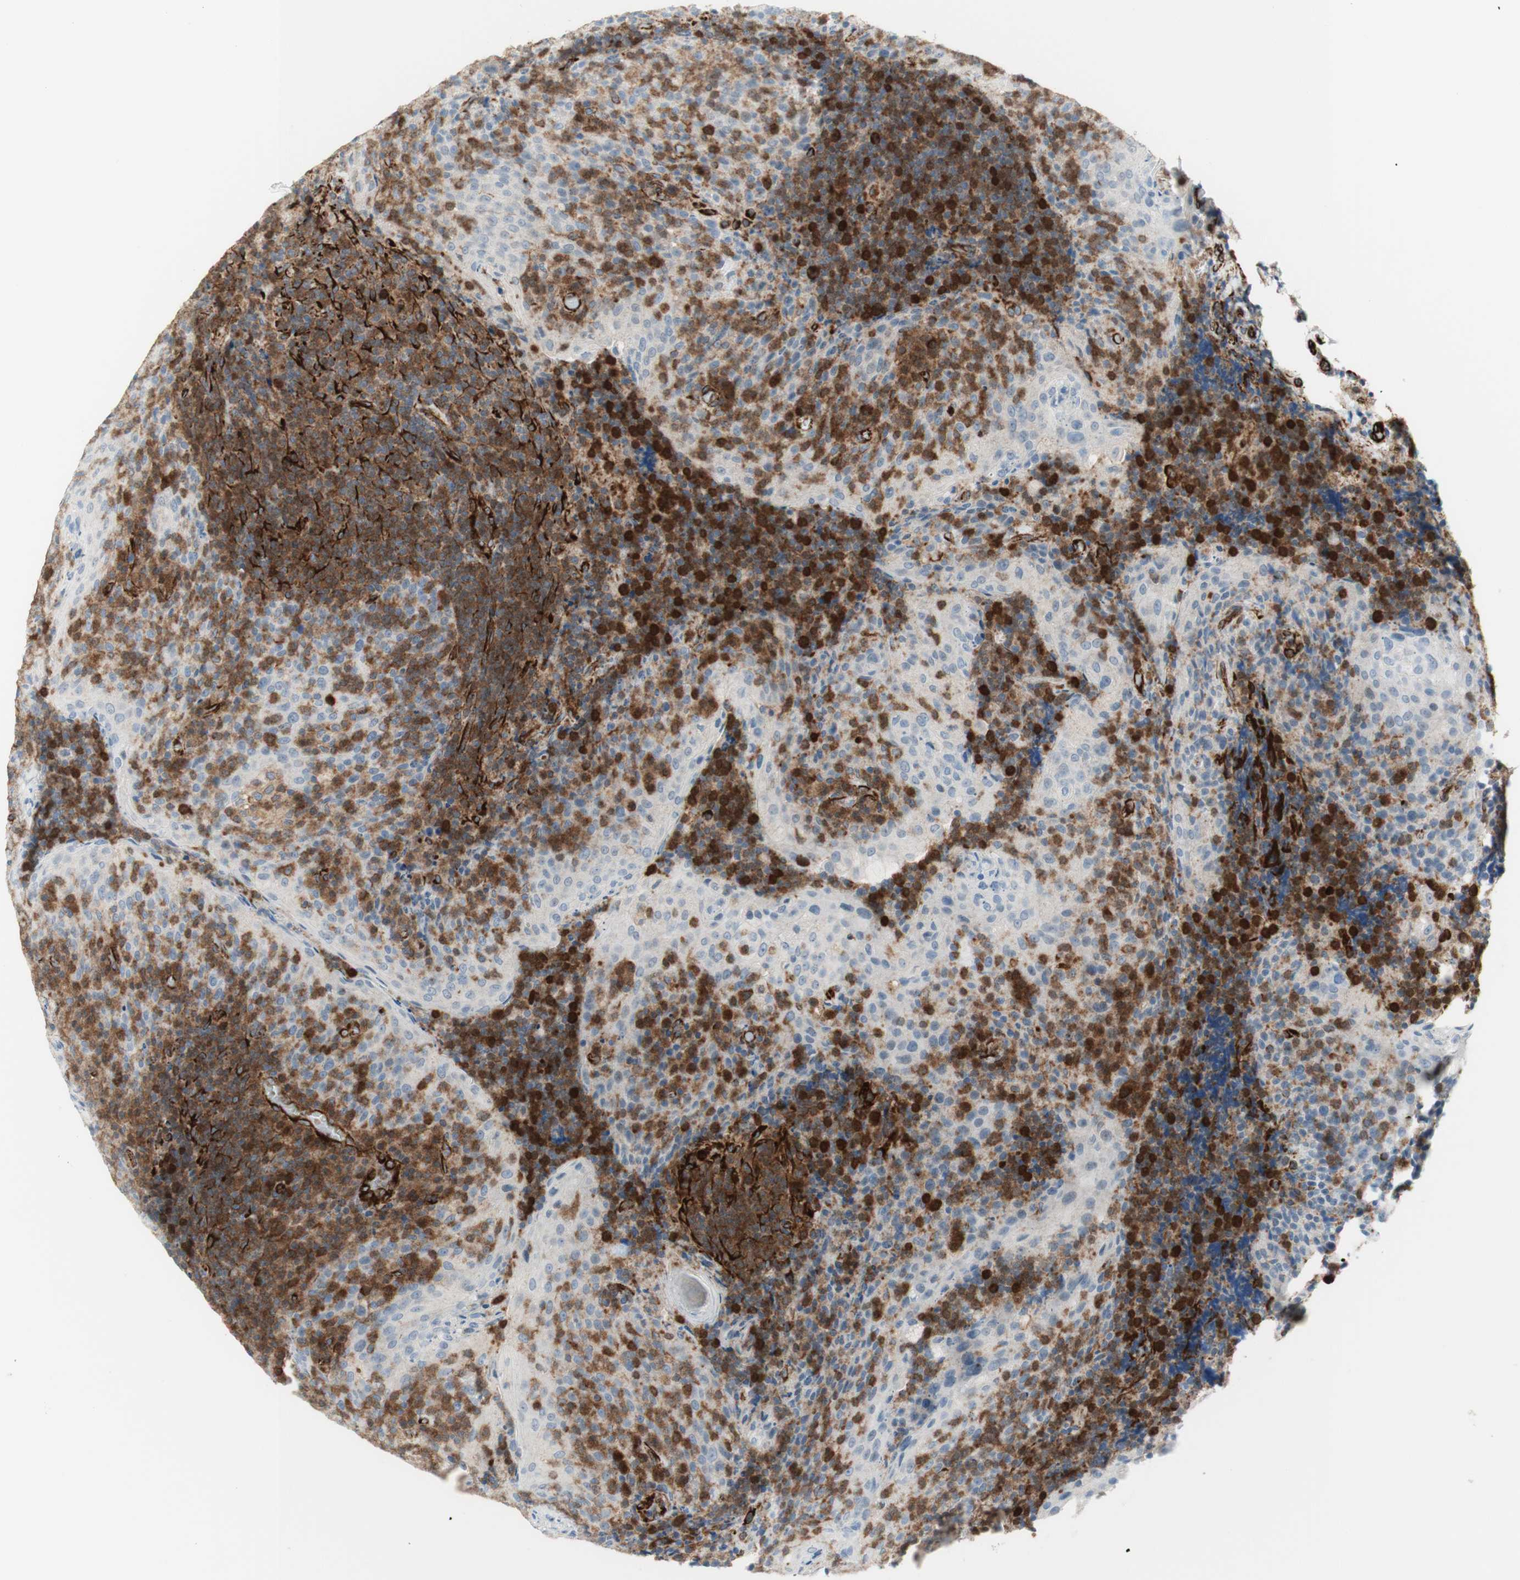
{"staining": {"intensity": "strong", "quantity": ">75%", "location": "cytoplasmic/membranous,nuclear"}, "tissue": "tonsil", "cell_type": "Germinal center cells", "image_type": "normal", "snomed": [{"axis": "morphology", "description": "Normal tissue, NOS"}, {"axis": "topography", "description": "Tonsil"}], "caption": "Immunohistochemical staining of normal tonsil demonstrates >75% levels of strong cytoplasmic/membranous,nuclear protein positivity in approximately >75% of germinal center cells. The staining is performed using DAB brown chromogen to label protein expression. The nuclei are counter-stained blue using hematoxylin.", "gene": "POU2AF1", "patient": {"sex": "male", "age": 17}}